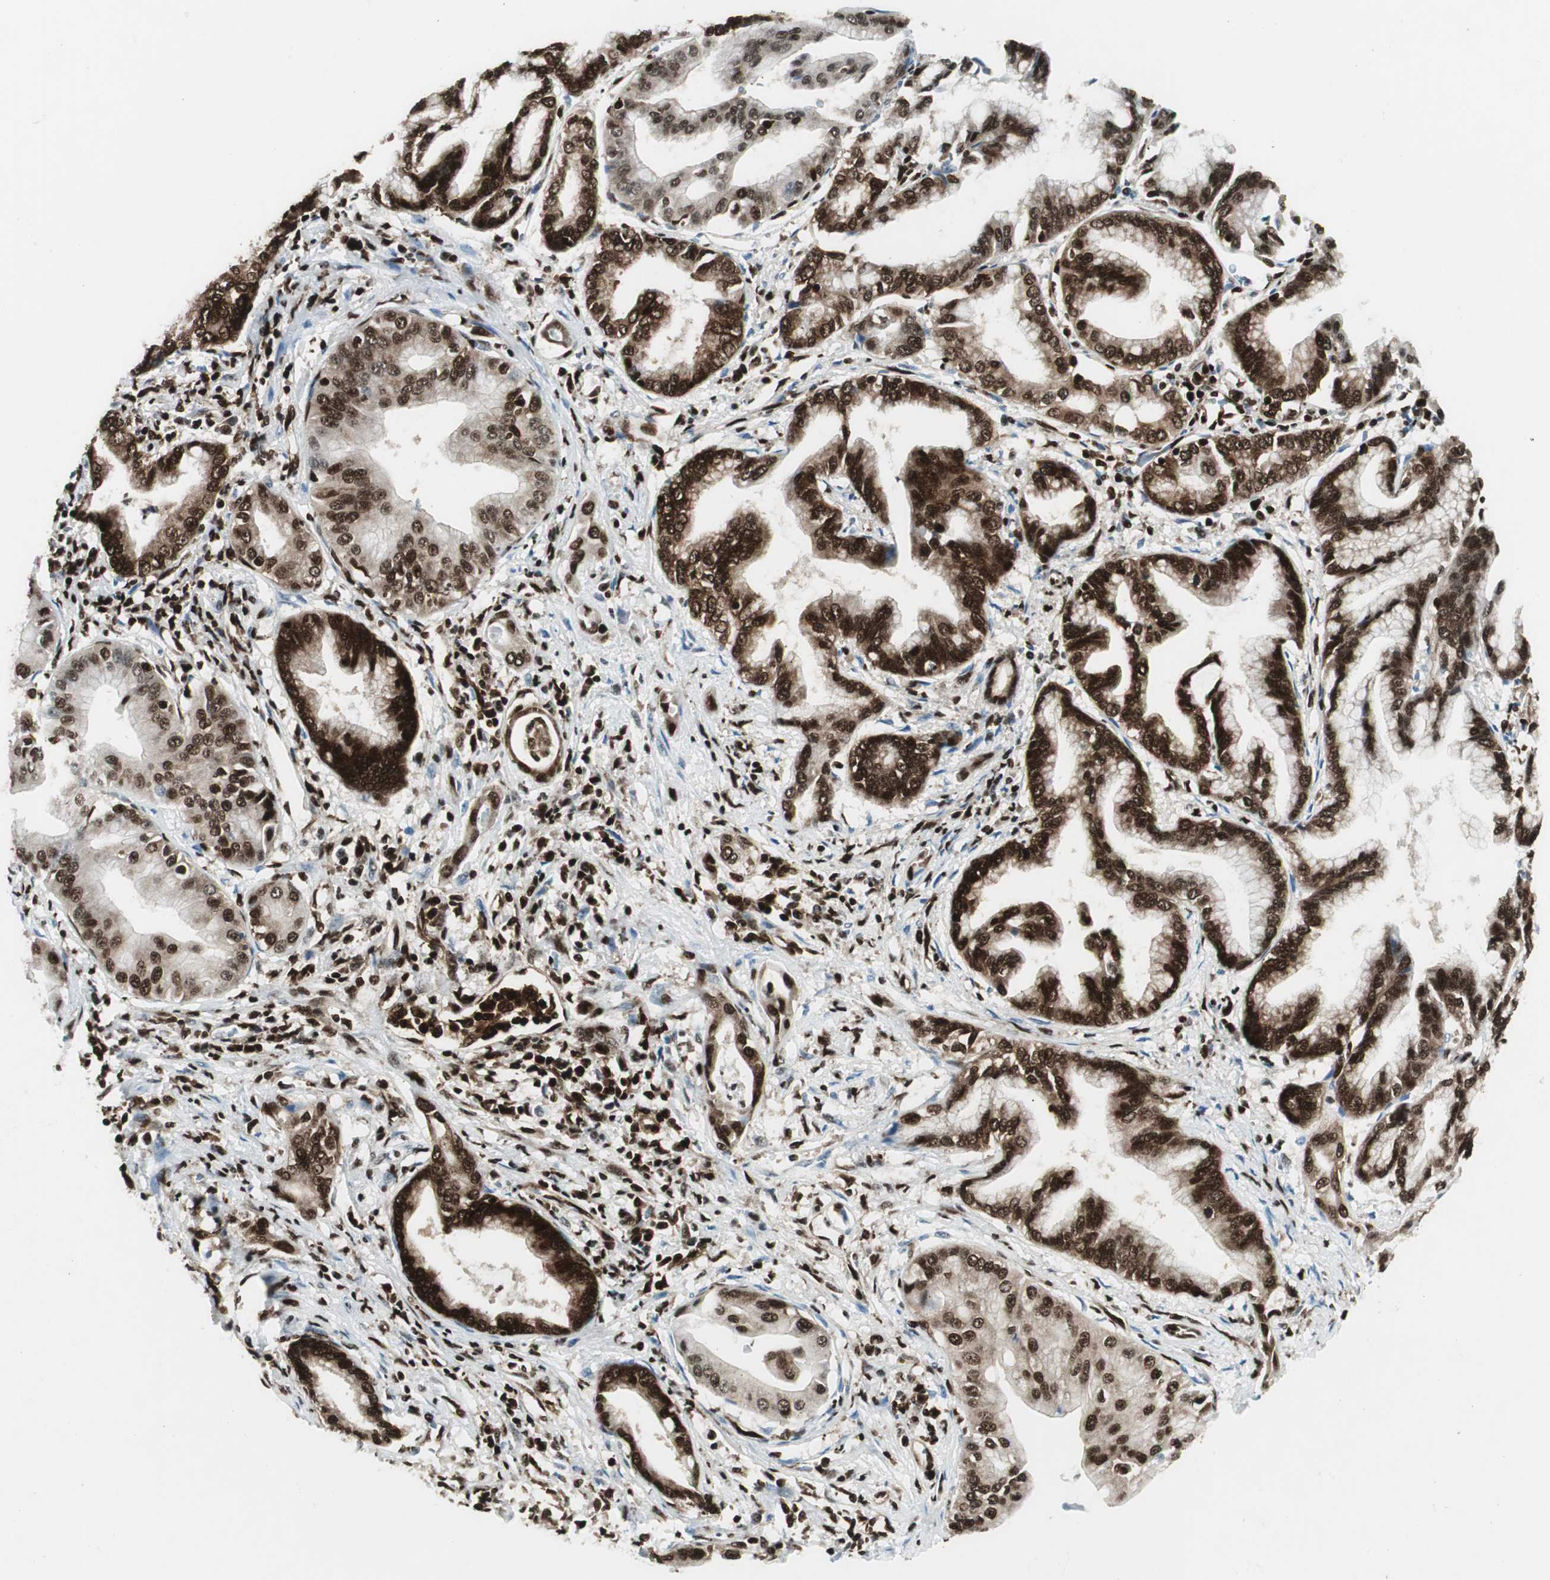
{"staining": {"intensity": "strong", "quantity": ">75%", "location": "cytoplasmic/membranous,nuclear"}, "tissue": "pancreatic cancer", "cell_type": "Tumor cells", "image_type": "cancer", "snomed": [{"axis": "morphology", "description": "Adenocarcinoma, NOS"}, {"axis": "topography", "description": "Pancreas"}], "caption": "IHC image of neoplastic tissue: pancreatic adenocarcinoma stained using IHC exhibits high levels of strong protein expression localized specifically in the cytoplasmic/membranous and nuclear of tumor cells, appearing as a cytoplasmic/membranous and nuclear brown color.", "gene": "EWSR1", "patient": {"sex": "female", "age": 64}}